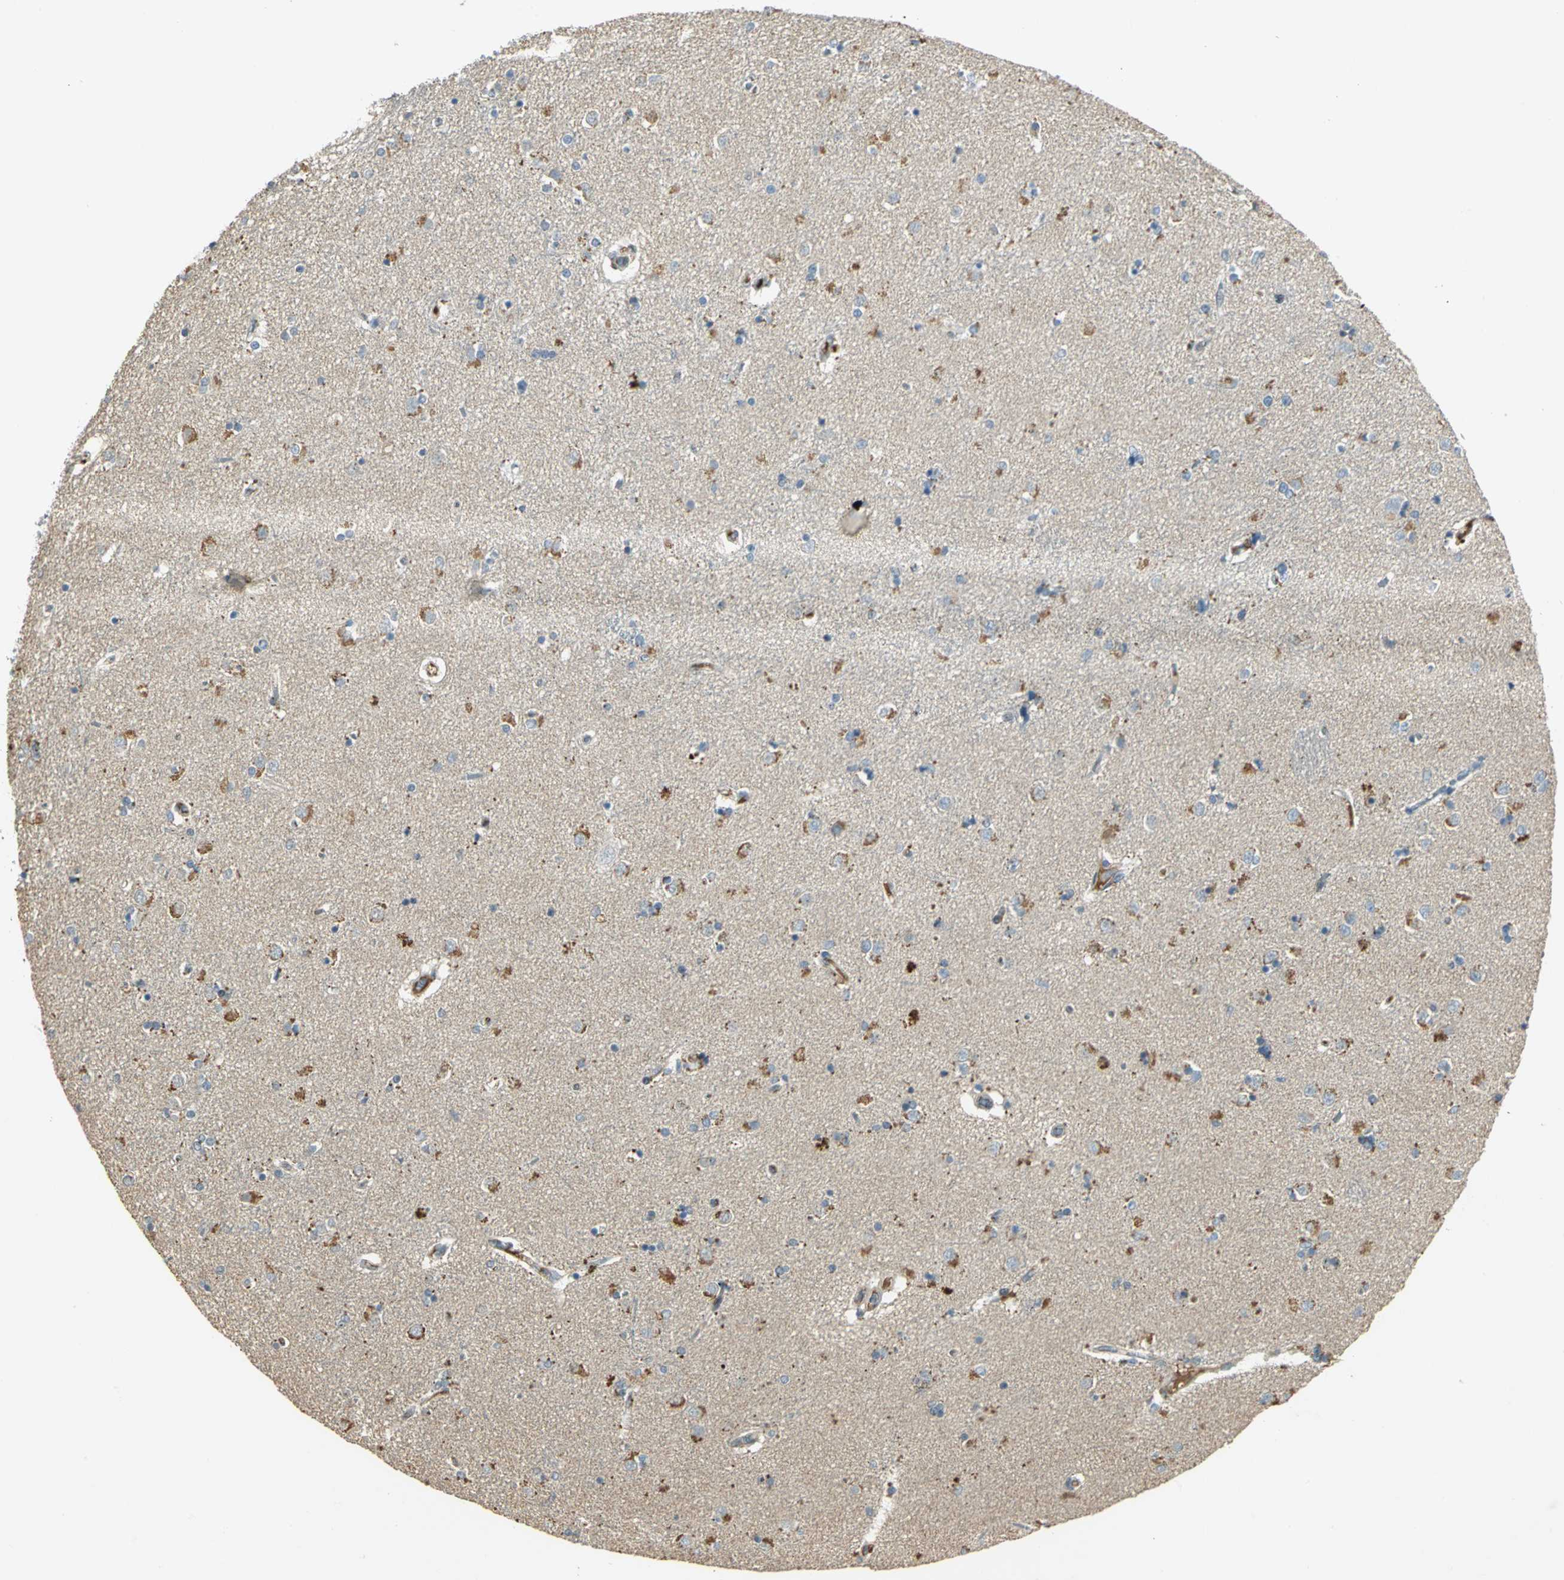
{"staining": {"intensity": "negative", "quantity": "none", "location": "none"}, "tissue": "caudate", "cell_type": "Glial cells", "image_type": "normal", "snomed": [{"axis": "morphology", "description": "Normal tissue, NOS"}, {"axis": "topography", "description": "Lateral ventricle wall"}], "caption": "Caudate was stained to show a protein in brown. There is no significant expression in glial cells. (Stains: DAB immunohistochemistry (IHC) with hematoxylin counter stain, Microscopy: brightfield microscopy at high magnification).", "gene": "PROC", "patient": {"sex": "female", "age": 54}}